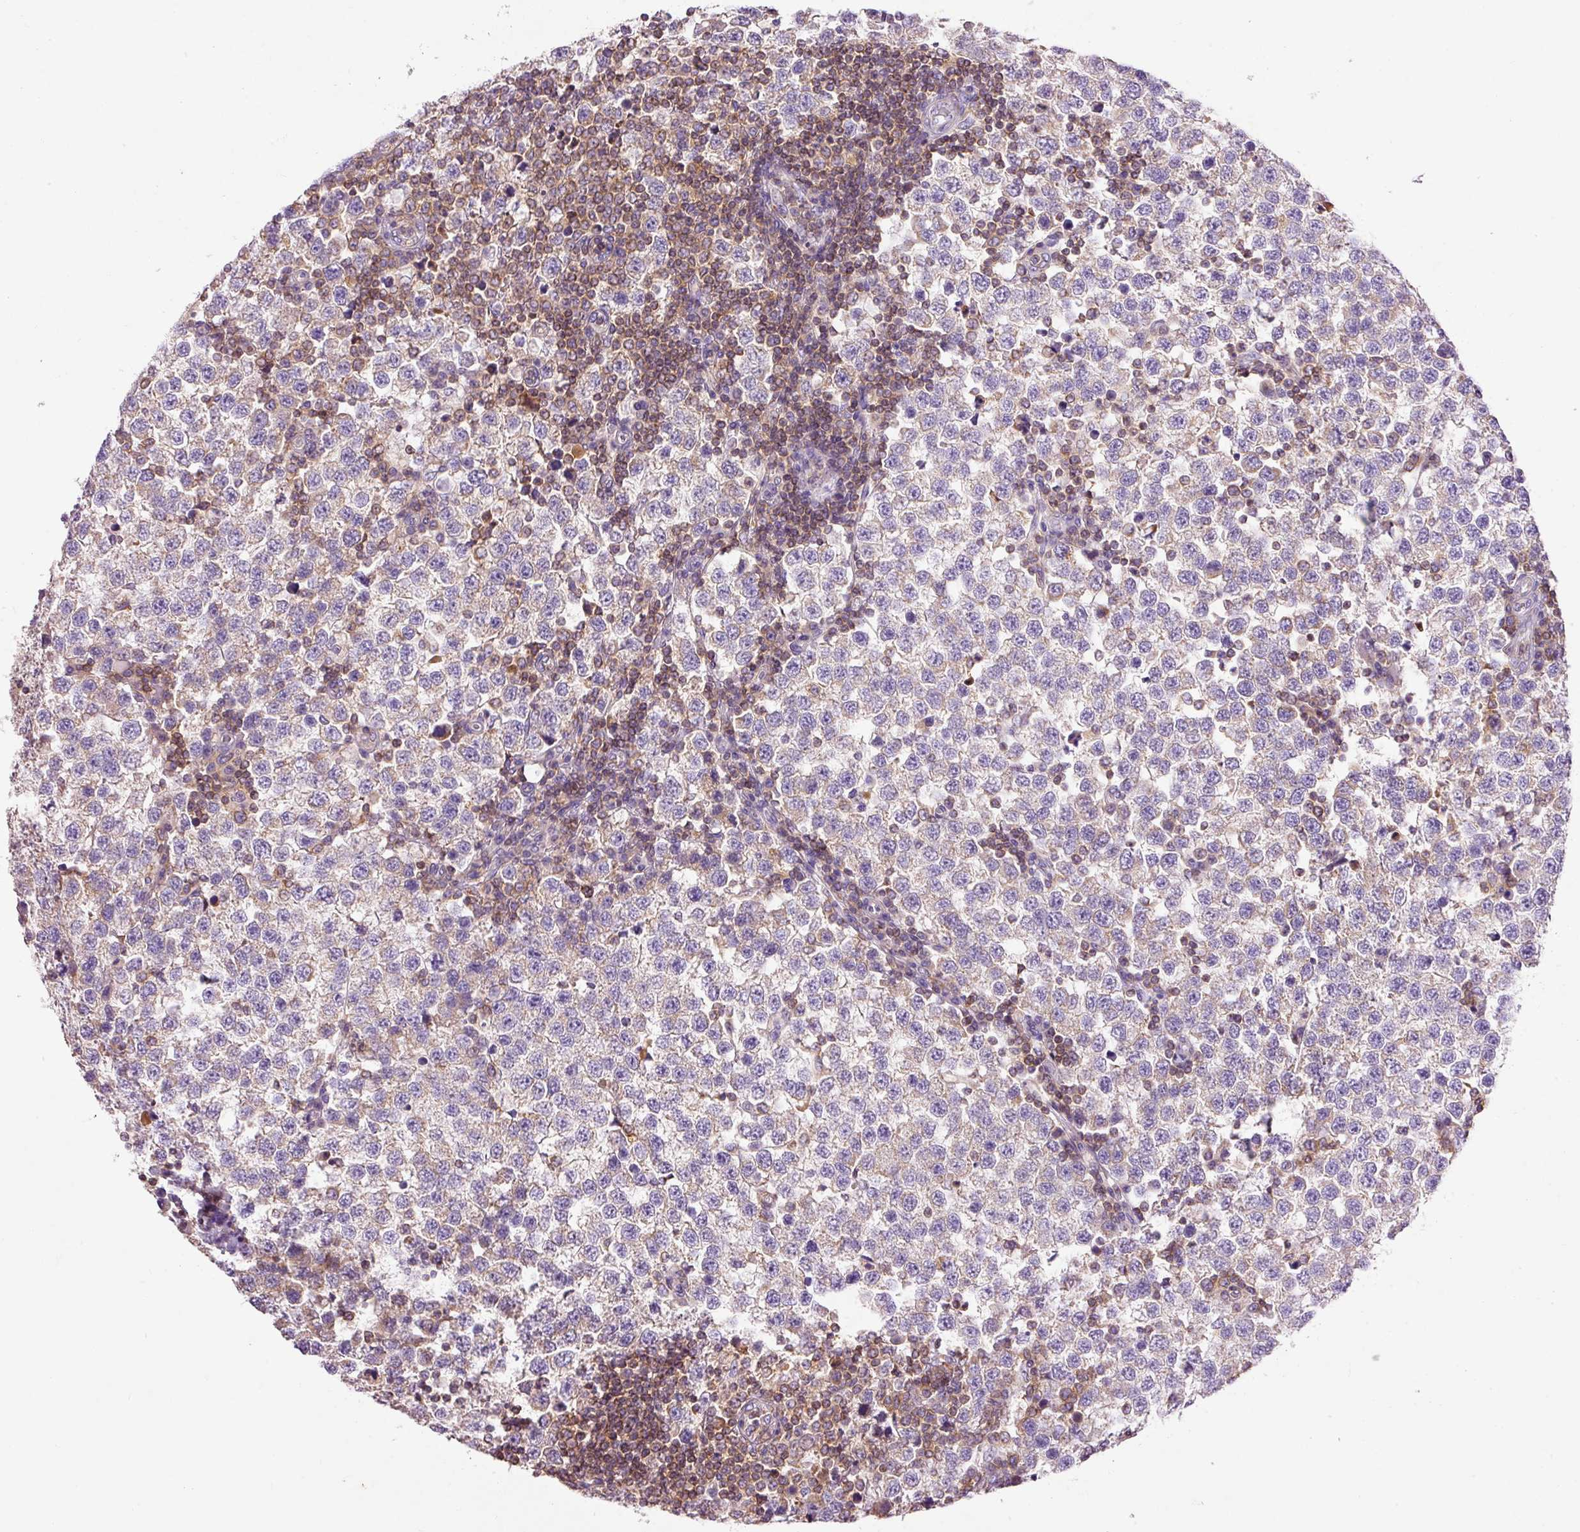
{"staining": {"intensity": "negative", "quantity": "none", "location": "none"}, "tissue": "testis cancer", "cell_type": "Tumor cells", "image_type": "cancer", "snomed": [{"axis": "morphology", "description": "Seminoma, NOS"}, {"axis": "topography", "description": "Testis"}], "caption": "Immunohistochemical staining of human testis seminoma displays no significant staining in tumor cells.", "gene": "IMMT", "patient": {"sex": "male", "age": 34}}